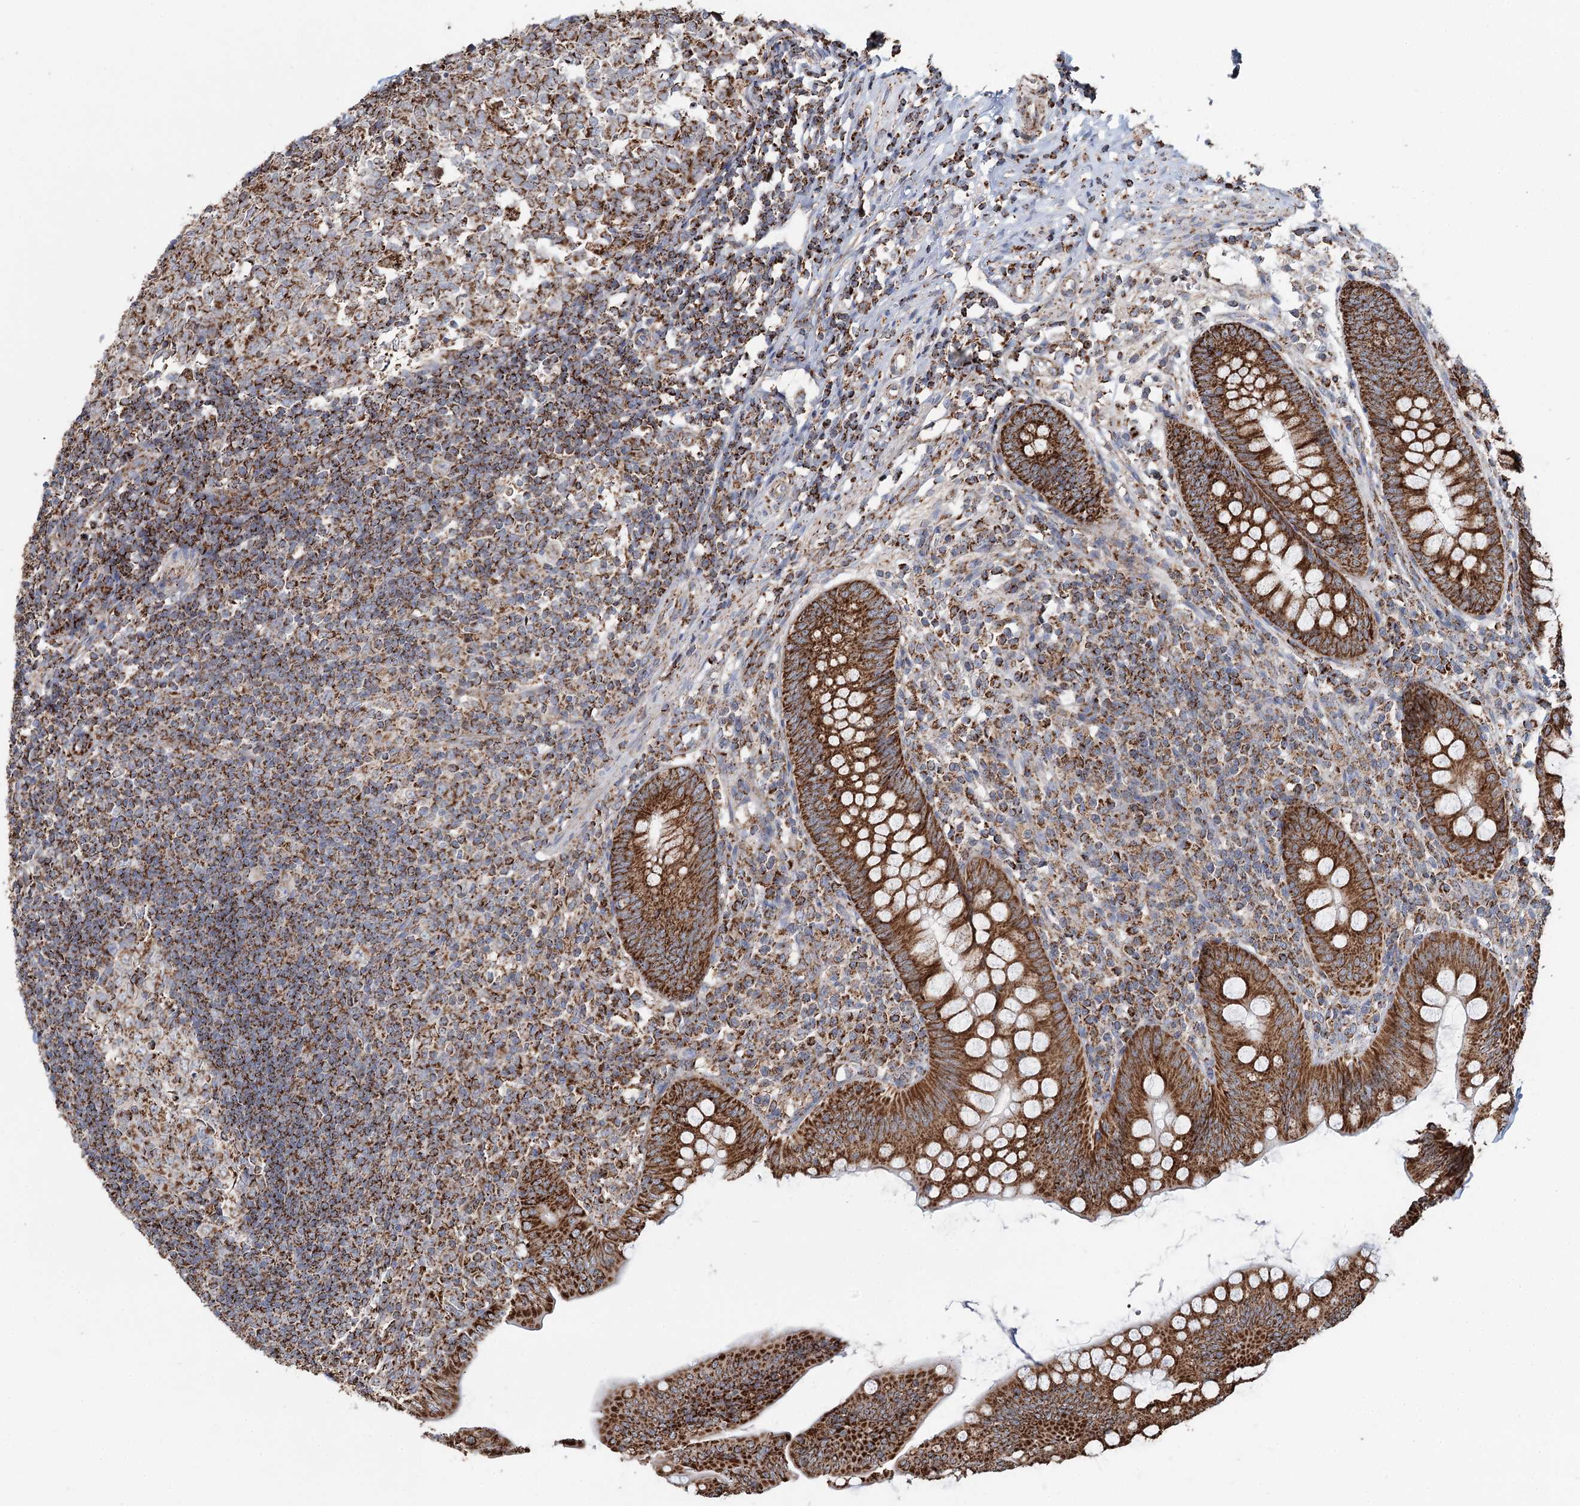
{"staining": {"intensity": "strong", "quantity": ">75%", "location": "cytoplasmic/membranous"}, "tissue": "appendix", "cell_type": "Glandular cells", "image_type": "normal", "snomed": [{"axis": "morphology", "description": "Normal tissue, NOS"}, {"axis": "topography", "description": "Appendix"}], "caption": "The histopathology image displays a brown stain indicating the presence of a protein in the cytoplasmic/membranous of glandular cells in appendix.", "gene": "APH1A", "patient": {"sex": "male", "age": 14}}